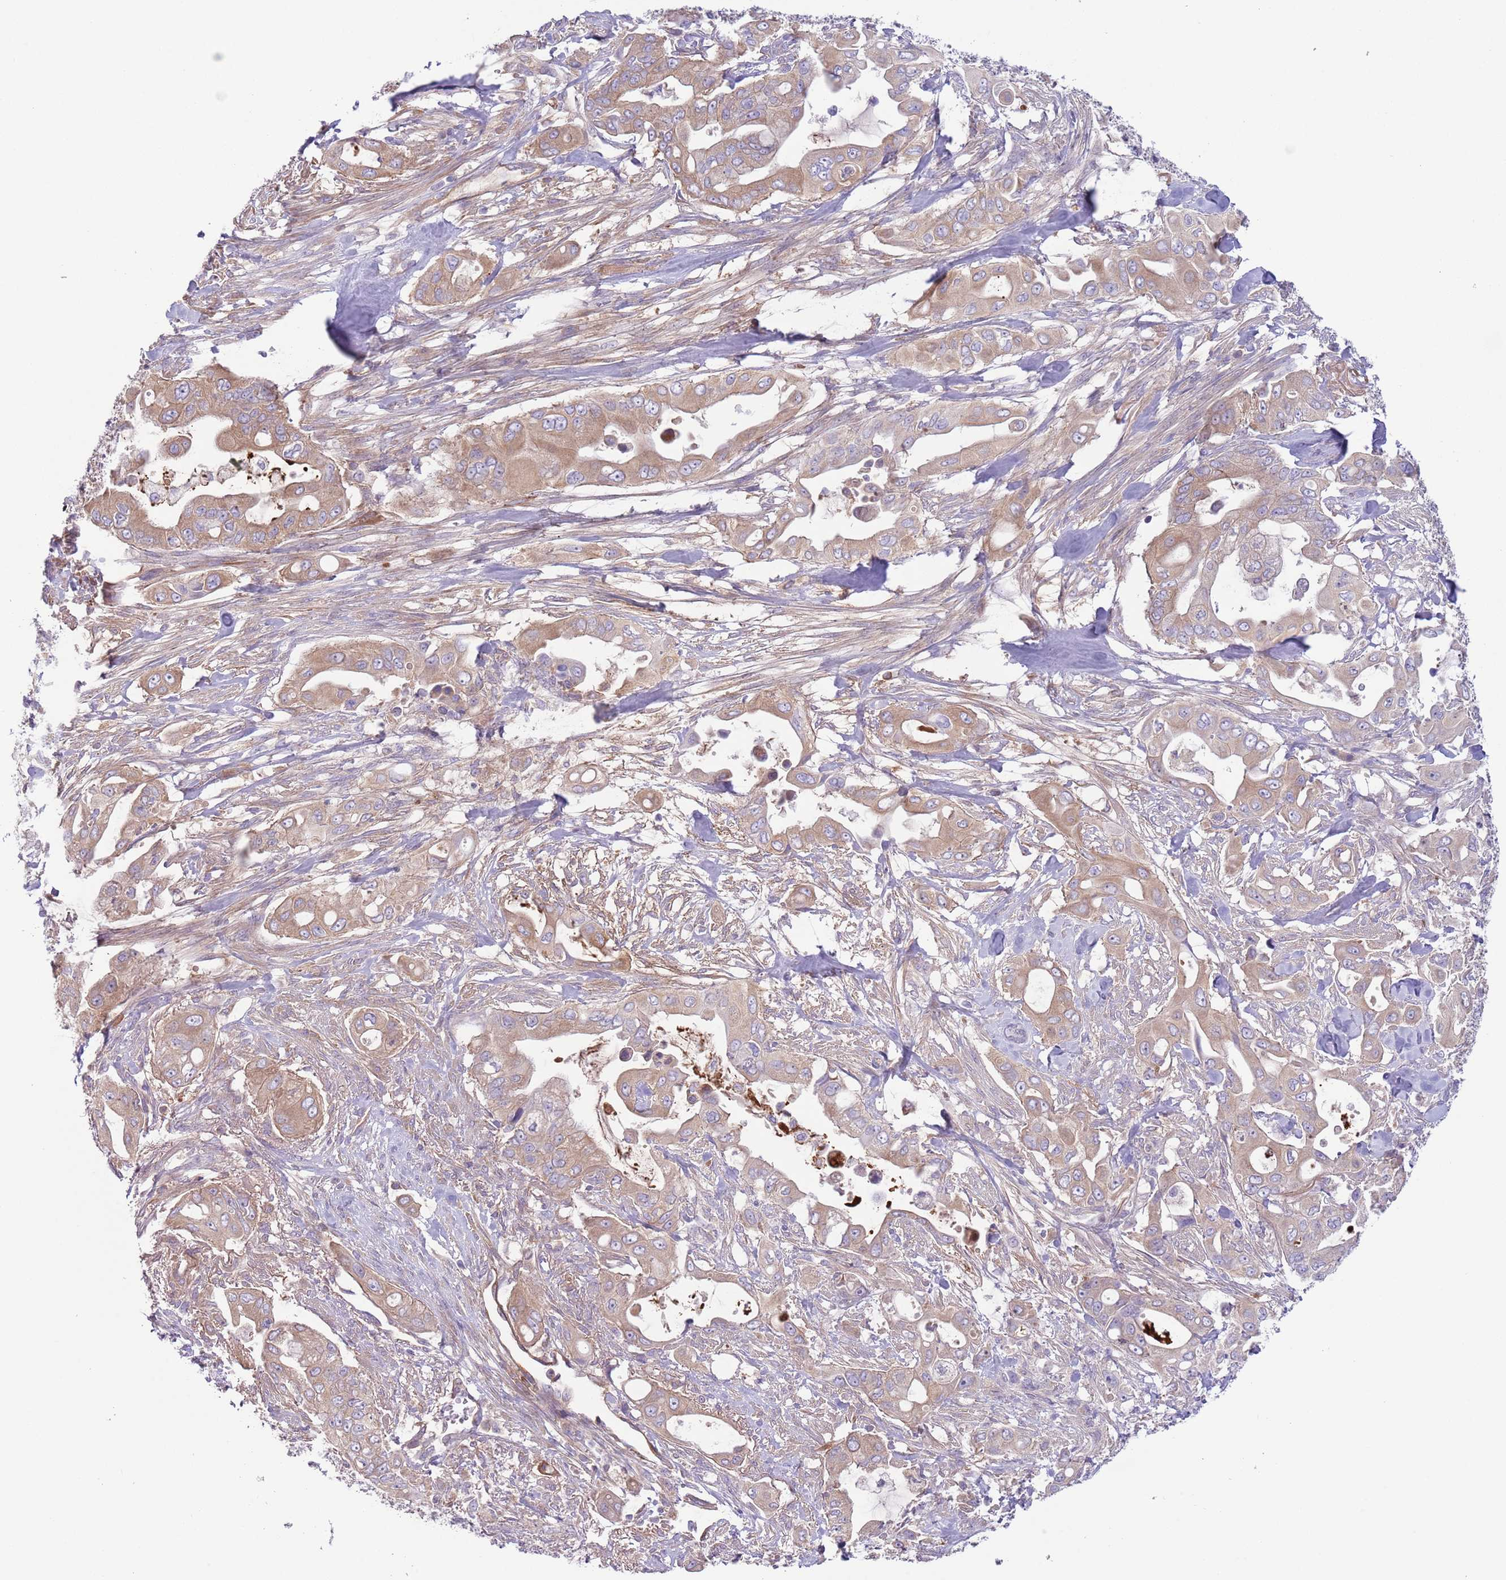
{"staining": {"intensity": "weak", "quantity": ">75%", "location": "nuclear"}, "tissue": "pancreatic cancer", "cell_type": "Tumor cells", "image_type": "cancer", "snomed": [{"axis": "morphology", "description": "Adenocarcinoma, NOS"}, {"axis": "topography", "description": "Pancreas"}], "caption": "A low amount of weak nuclear staining is seen in approximately >75% of tumor cells in pancreatic cancer (adenocarcinoma) tissue.", "gene": "CFH", "patient": {"sex": "male", "age": 57}}